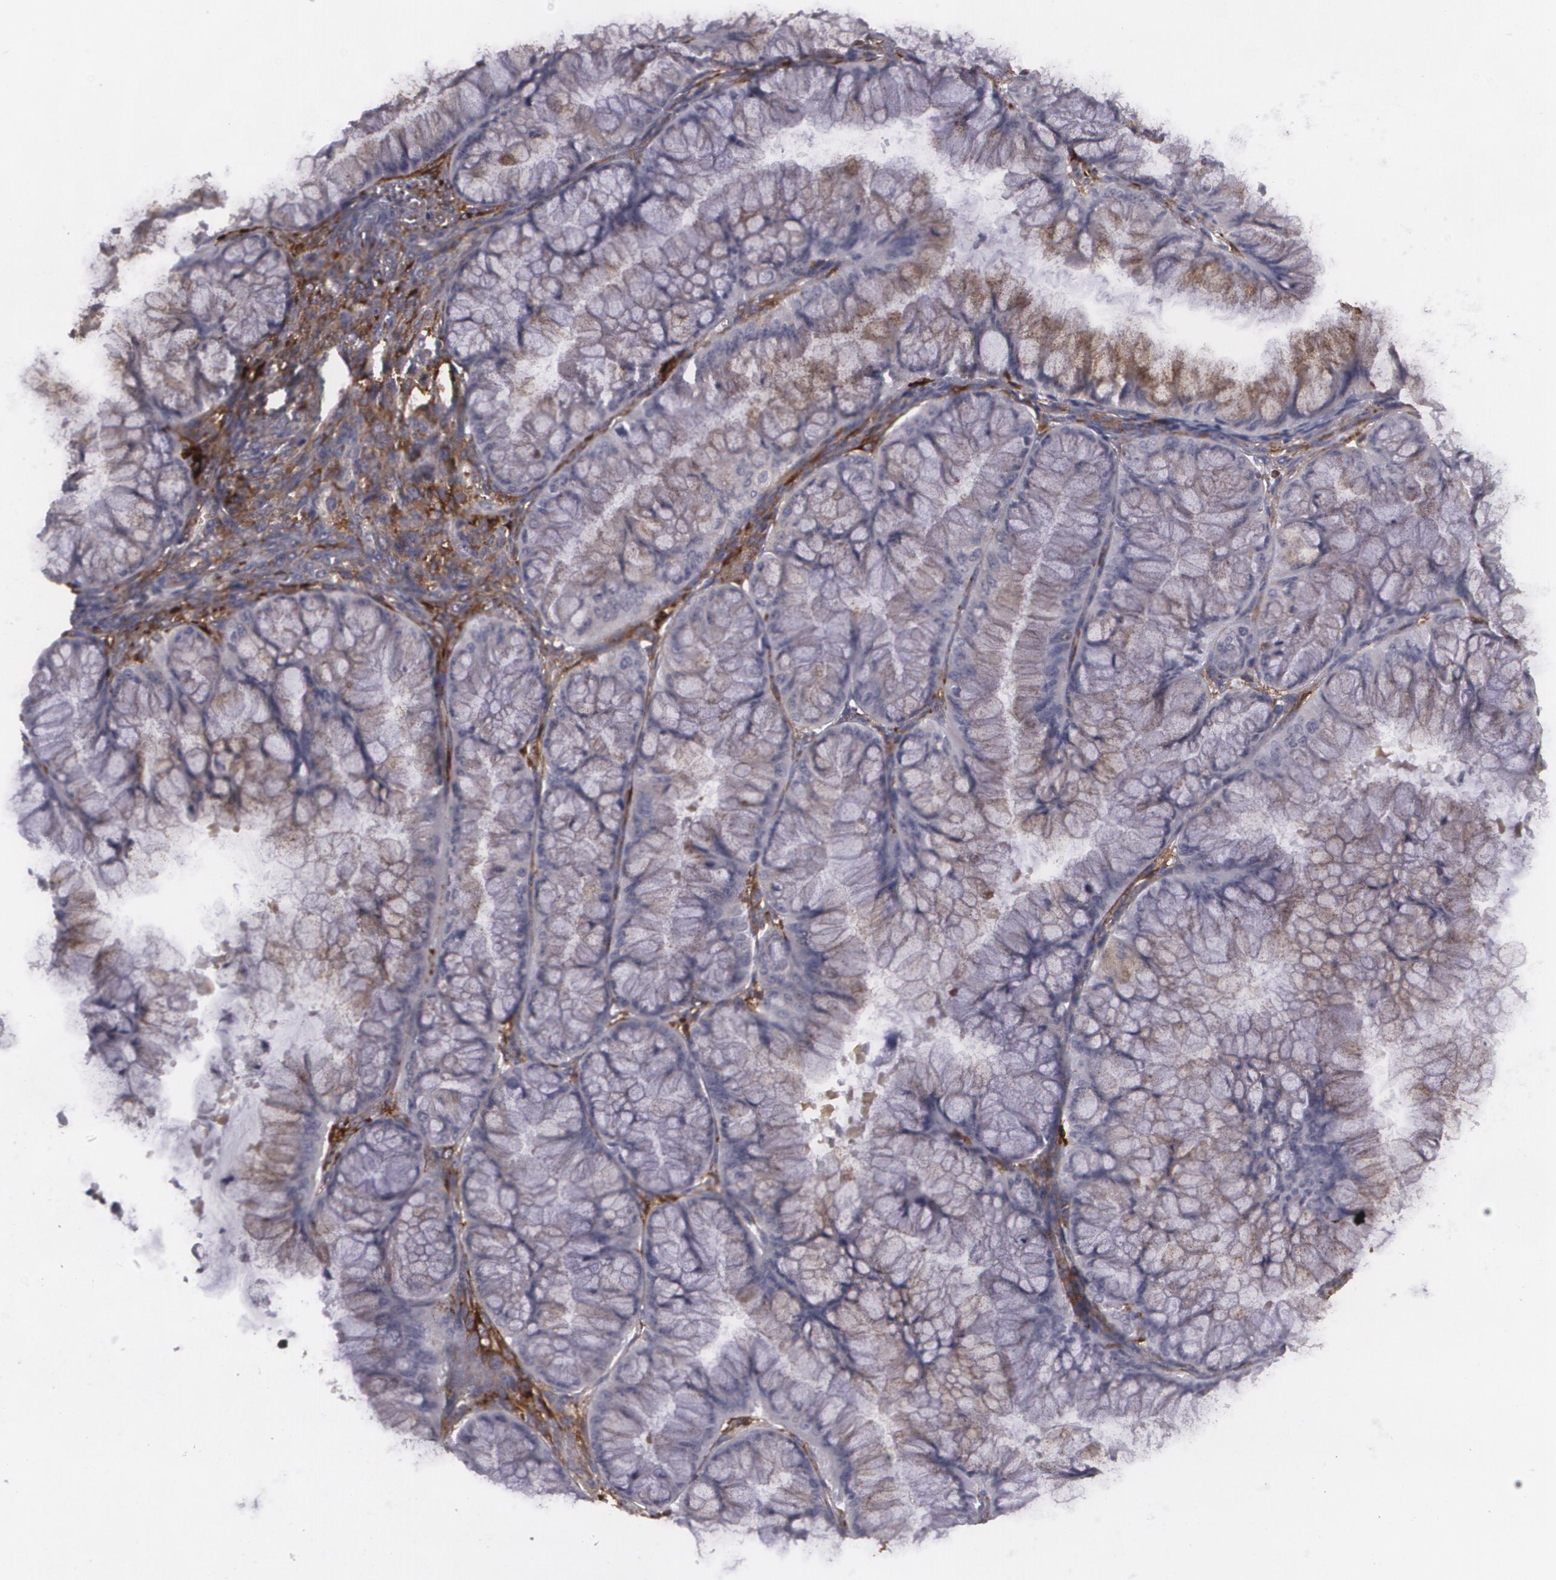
{"staining": {"intensity": "weak", "quantity": "25%-75%", "location": "cytoplasmic/membranous"}, "tissue": "ovarian cancer", "cell_type": "Tumor cells", "image_type": "cancer", "snomed": [{"axis": "morphology", "description": "Cystadenocarcinoma, mucinous, NOS"}, {"axis": "topography", "description": "Ovary"}], "caption": "Immunohistochemical staining of mucinous cystadenocarcinoma (ovarian) displays weak cytoplasmic/membranous protein expression in approximately 25%-75% of tumor cells. Nuclei are stained in blue.", "gene": "BIN1", "patient": {"sex": "female", "age": 63}}